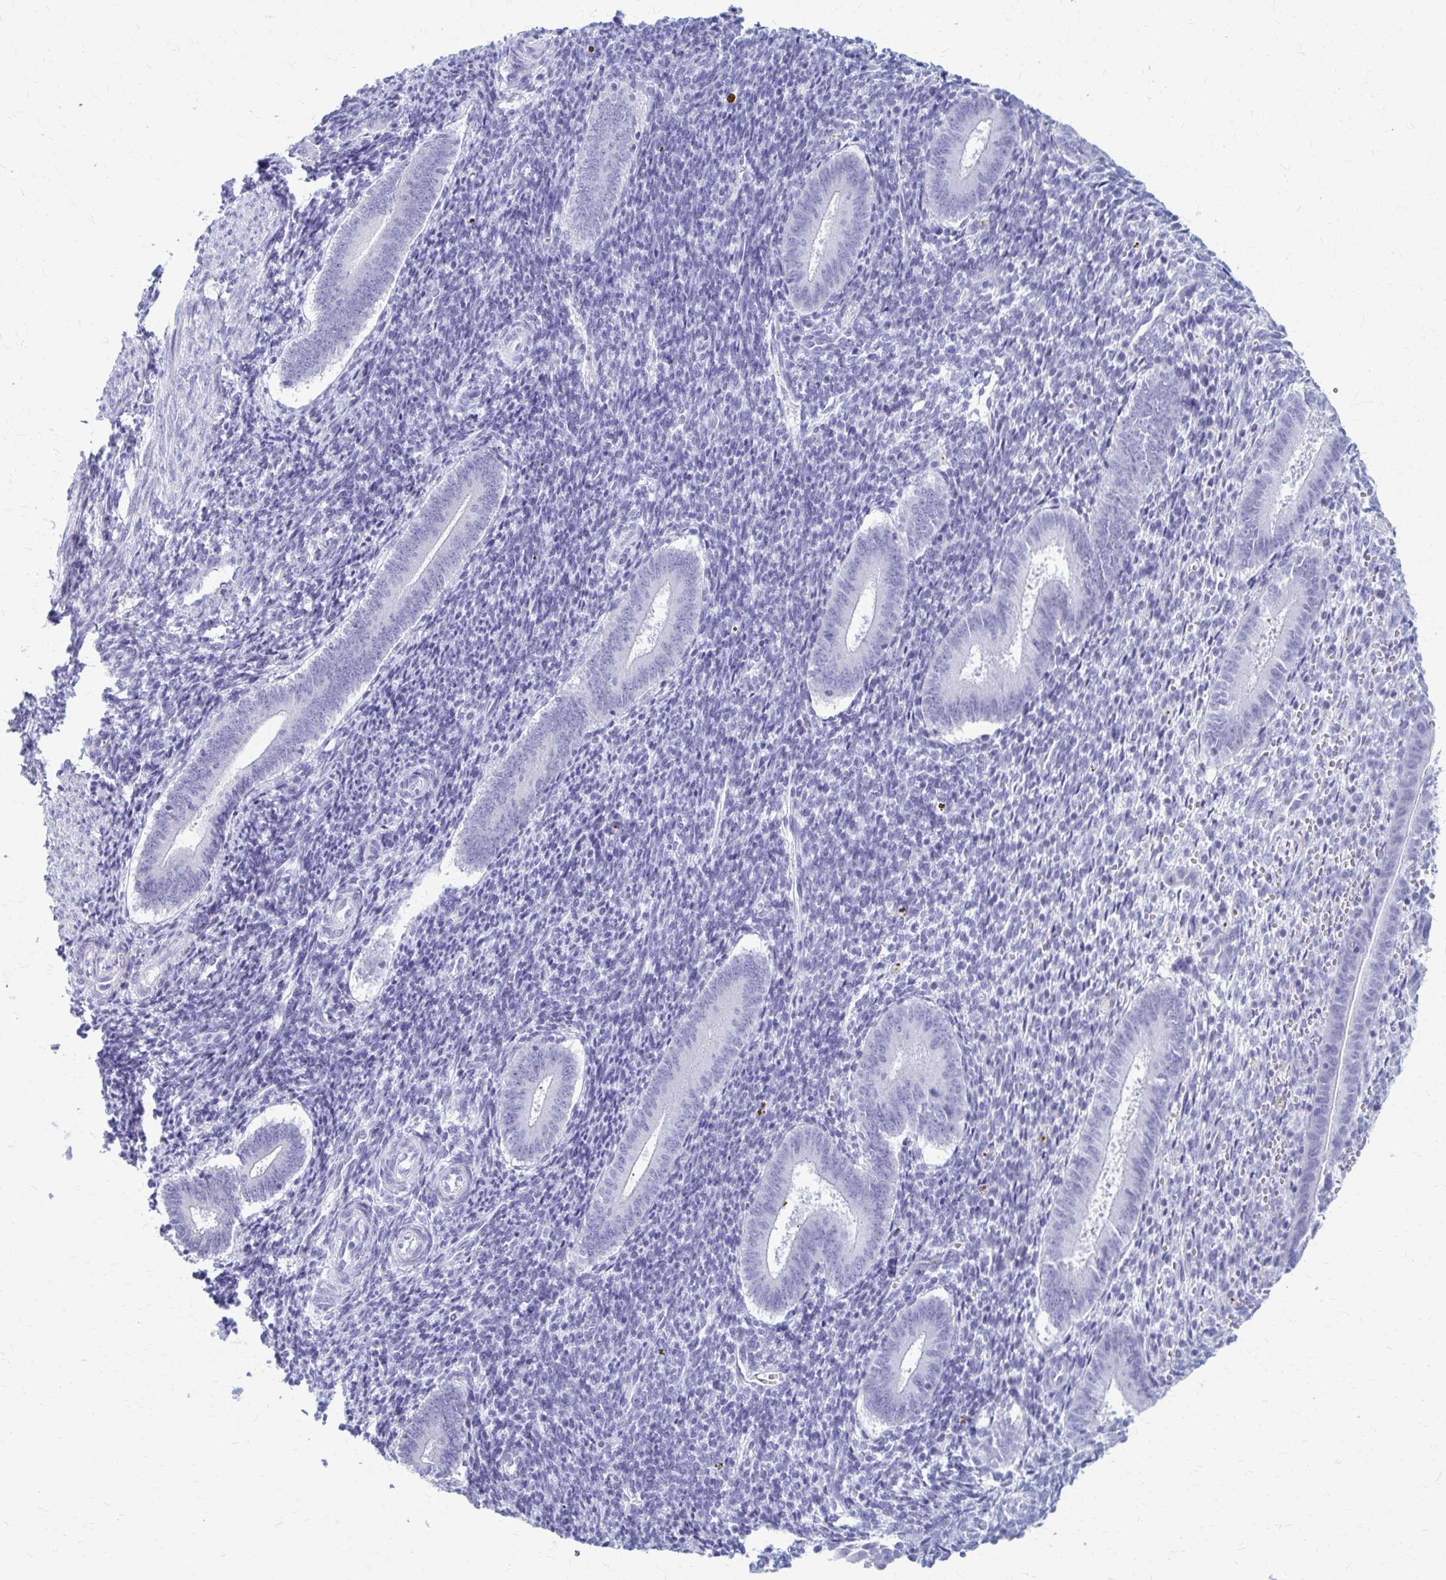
{"staining": {"intensity": "negative", "quantity": "none", "location": "none"}, "tissue": "endometrium", "cell_type": "Cells in endometrial stroma", "image_type": "normal", "snomed": [{"axis": "morphology", "description": "Normal tissue, NOS"}, {"axis": "topography", "description": "Endometrium"}], "caption": "Image shows no protein expression in cells in endometrial stroma of benign endometrium. Nuclei are stained in blue.", "gene": "CELF5", "patient": {"sex": "female", "age": 25}}